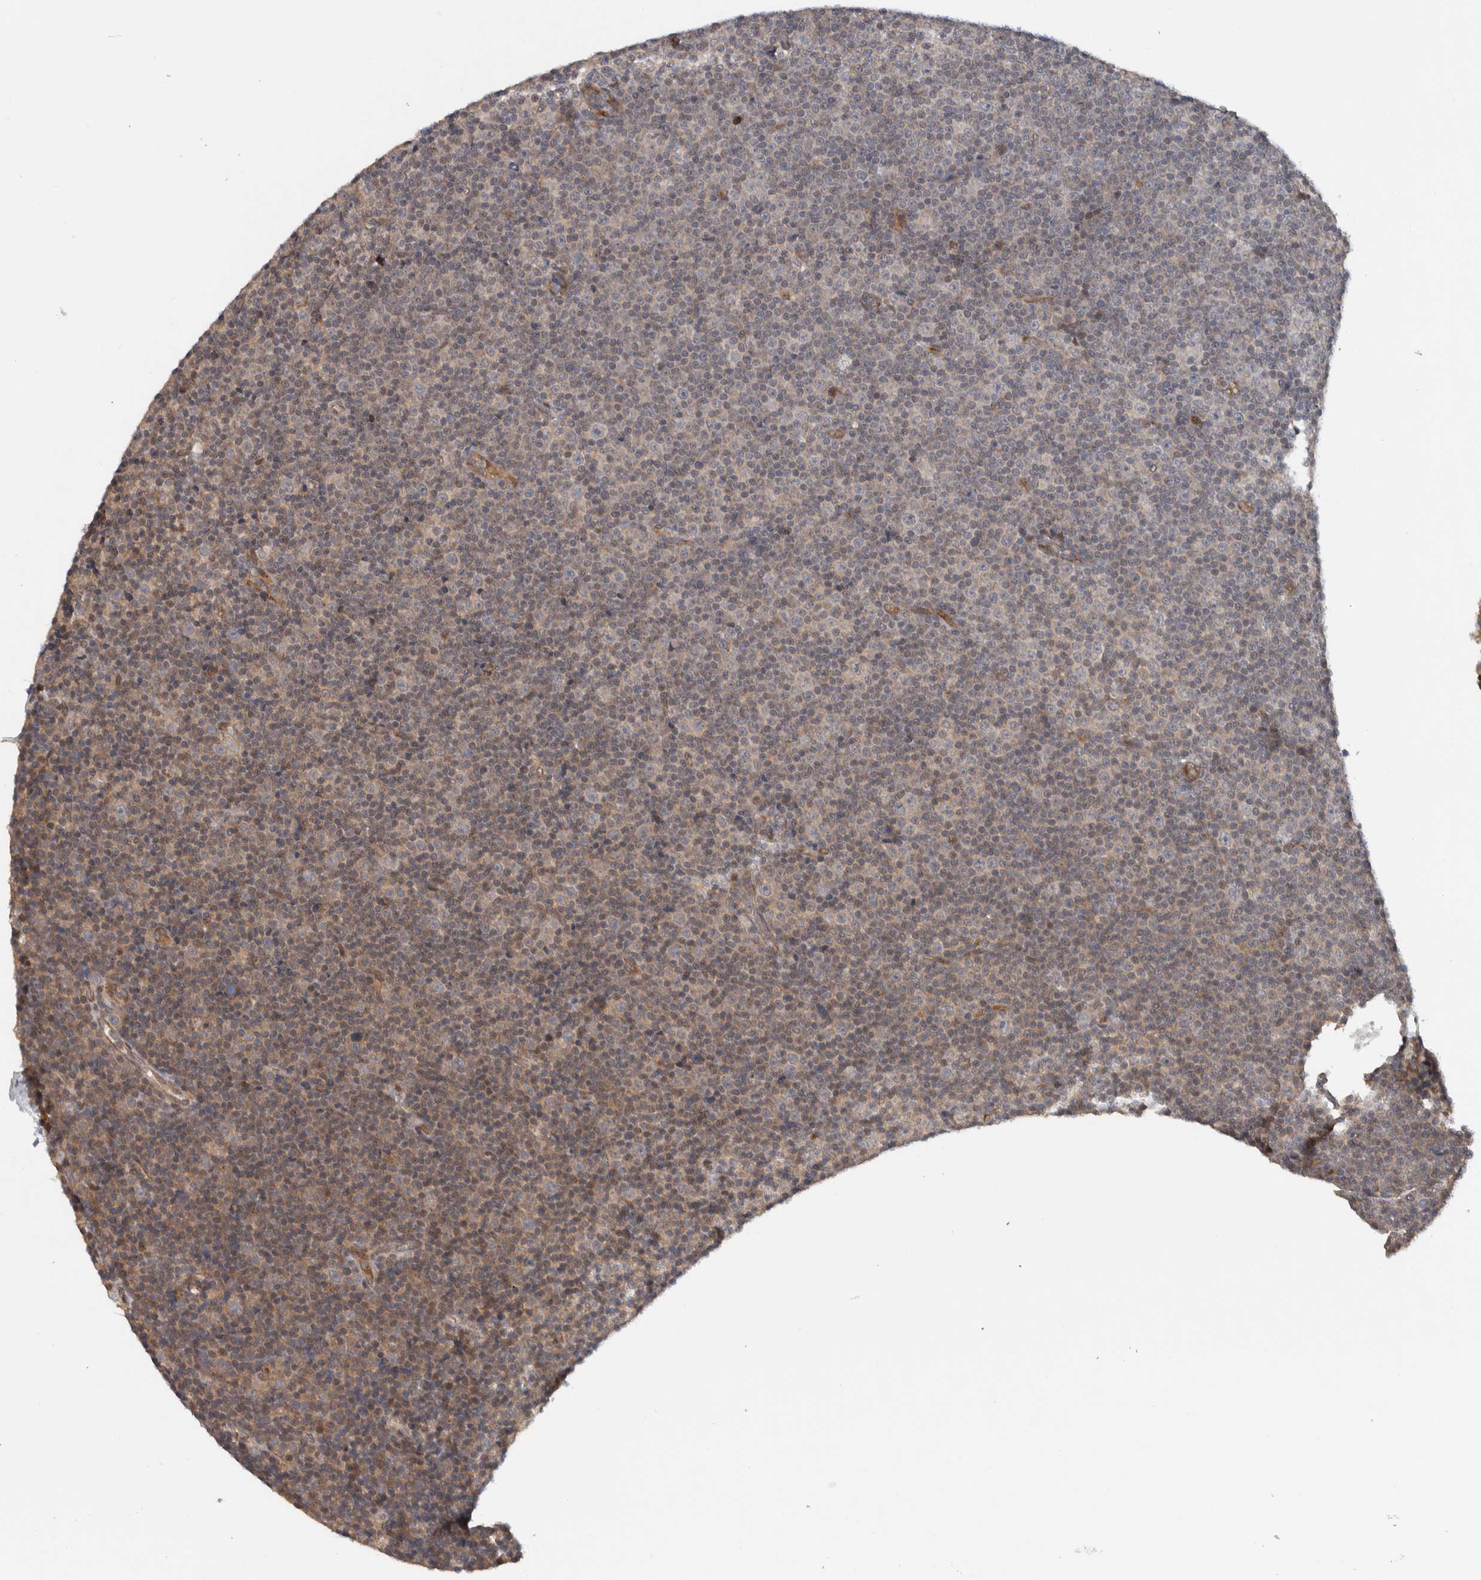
{"staining": {"intensity": "weak", "quantity": "<25%", "location": "cytoplasmic/membranous"}, "tissue": "lymphoma", "cell_type": "Tumor cells", "image_type": "cancer", "snomed": [{"axis": "morphology", "description": "Malignant lymphoma, non-Hodgkin's type, Low grade"}, {"axis": "topography", "description": "Lymph node"}], "caption": "Tumor cells are negative for protein expression in human low-grade malignant lymphoma, non-Hodgkin's type.", "gene": "TBC1D31", "patient": {"sex": "female", "age": 67}}